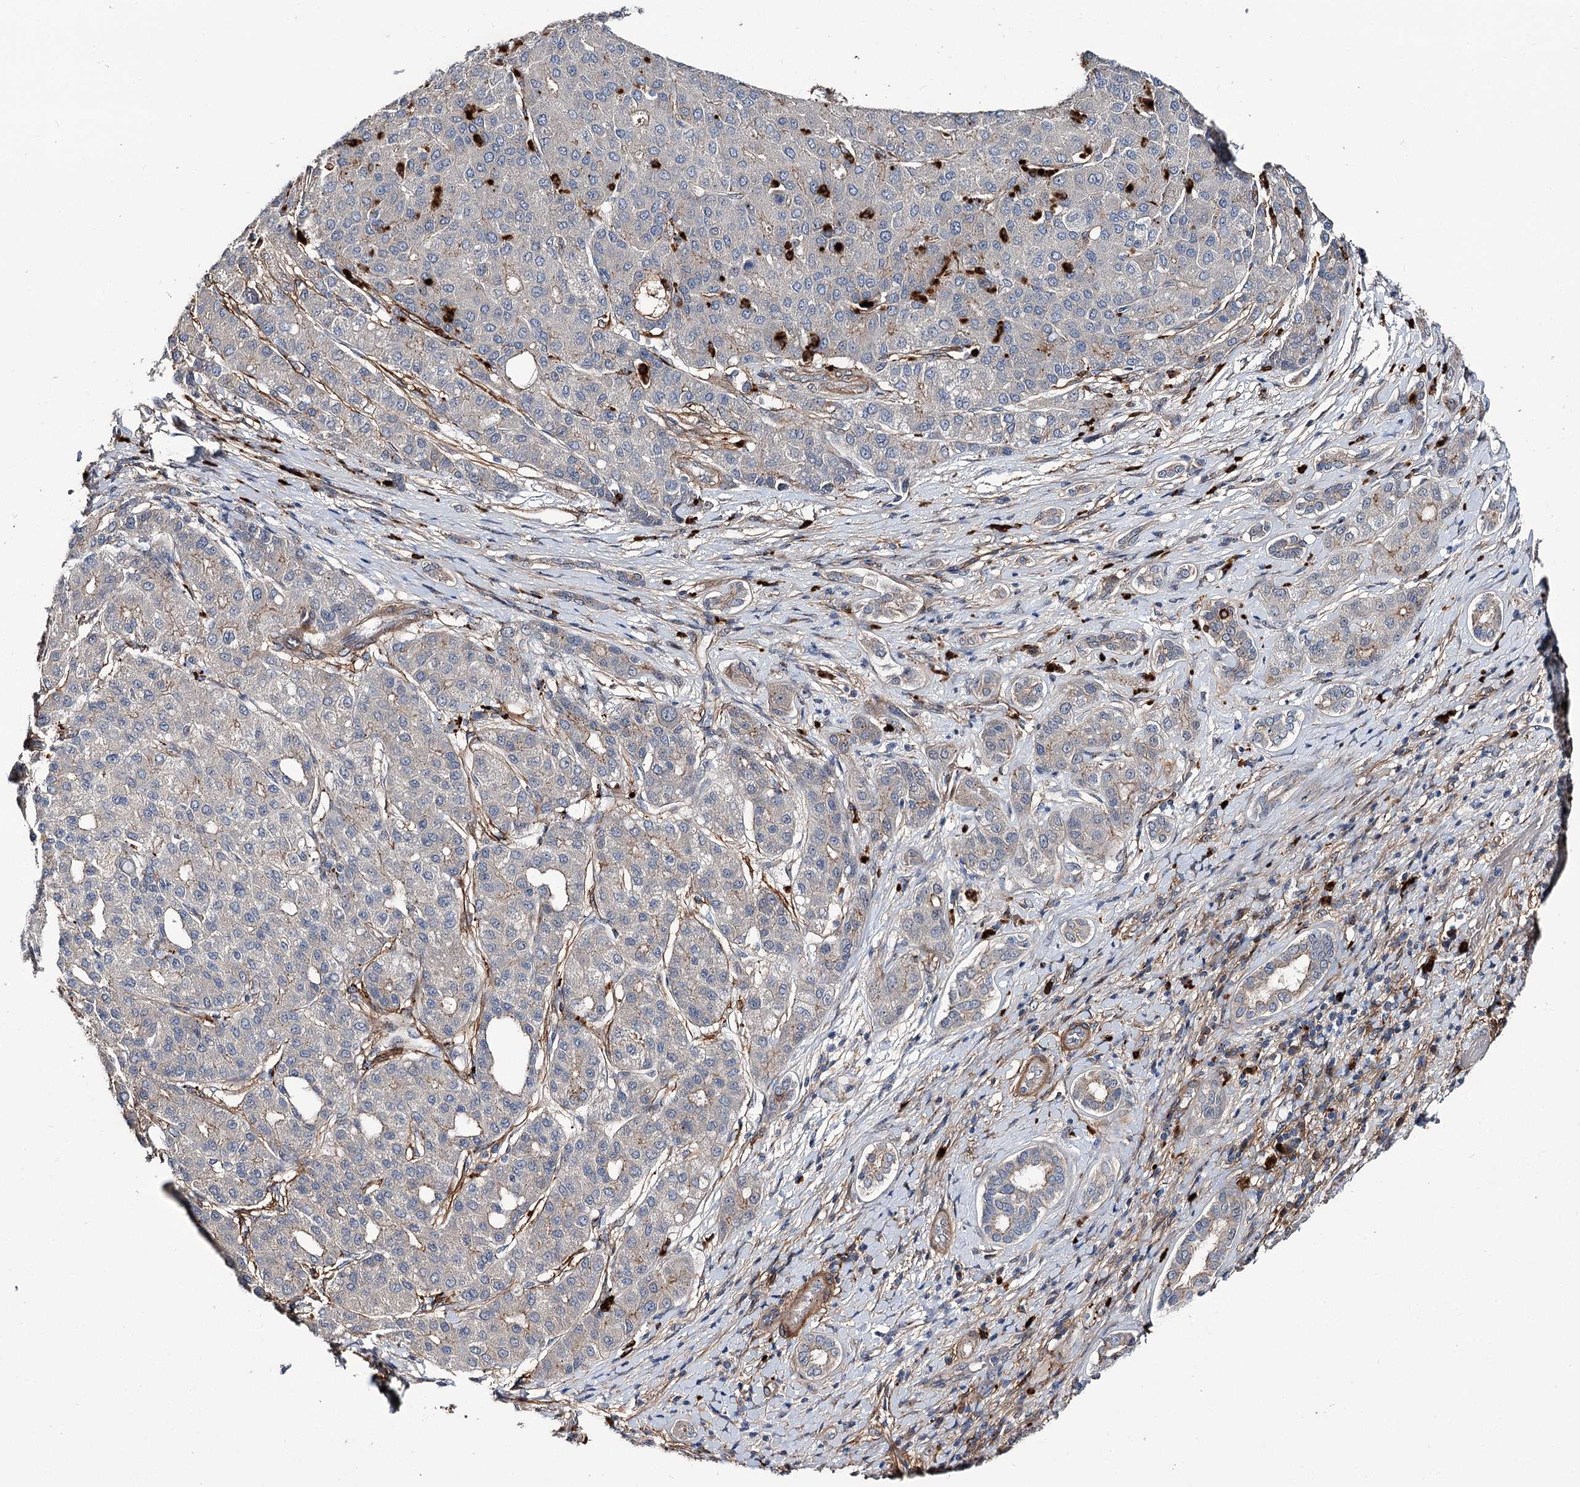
{"staining": {"intensity": "negative", "quantity": "none", "location": "none"}, "tissue": "liver cancer", "cell_type": "Tumor cells", "image_type": "cancer", "snomed": [{"axis": "morphology", "description": "Carcinoma, Hepatocellular, NOS"}, {"axis": "topography", "description": "Liver"}], "caption": "An immunohistochemistry histopathology image of liver cancer is shown. There is no staining in tumor cells of liver cancer. Nuclei are stained in blue.", "gene": "MINDY3", "patient": {"sex": "male", "age": 65}}